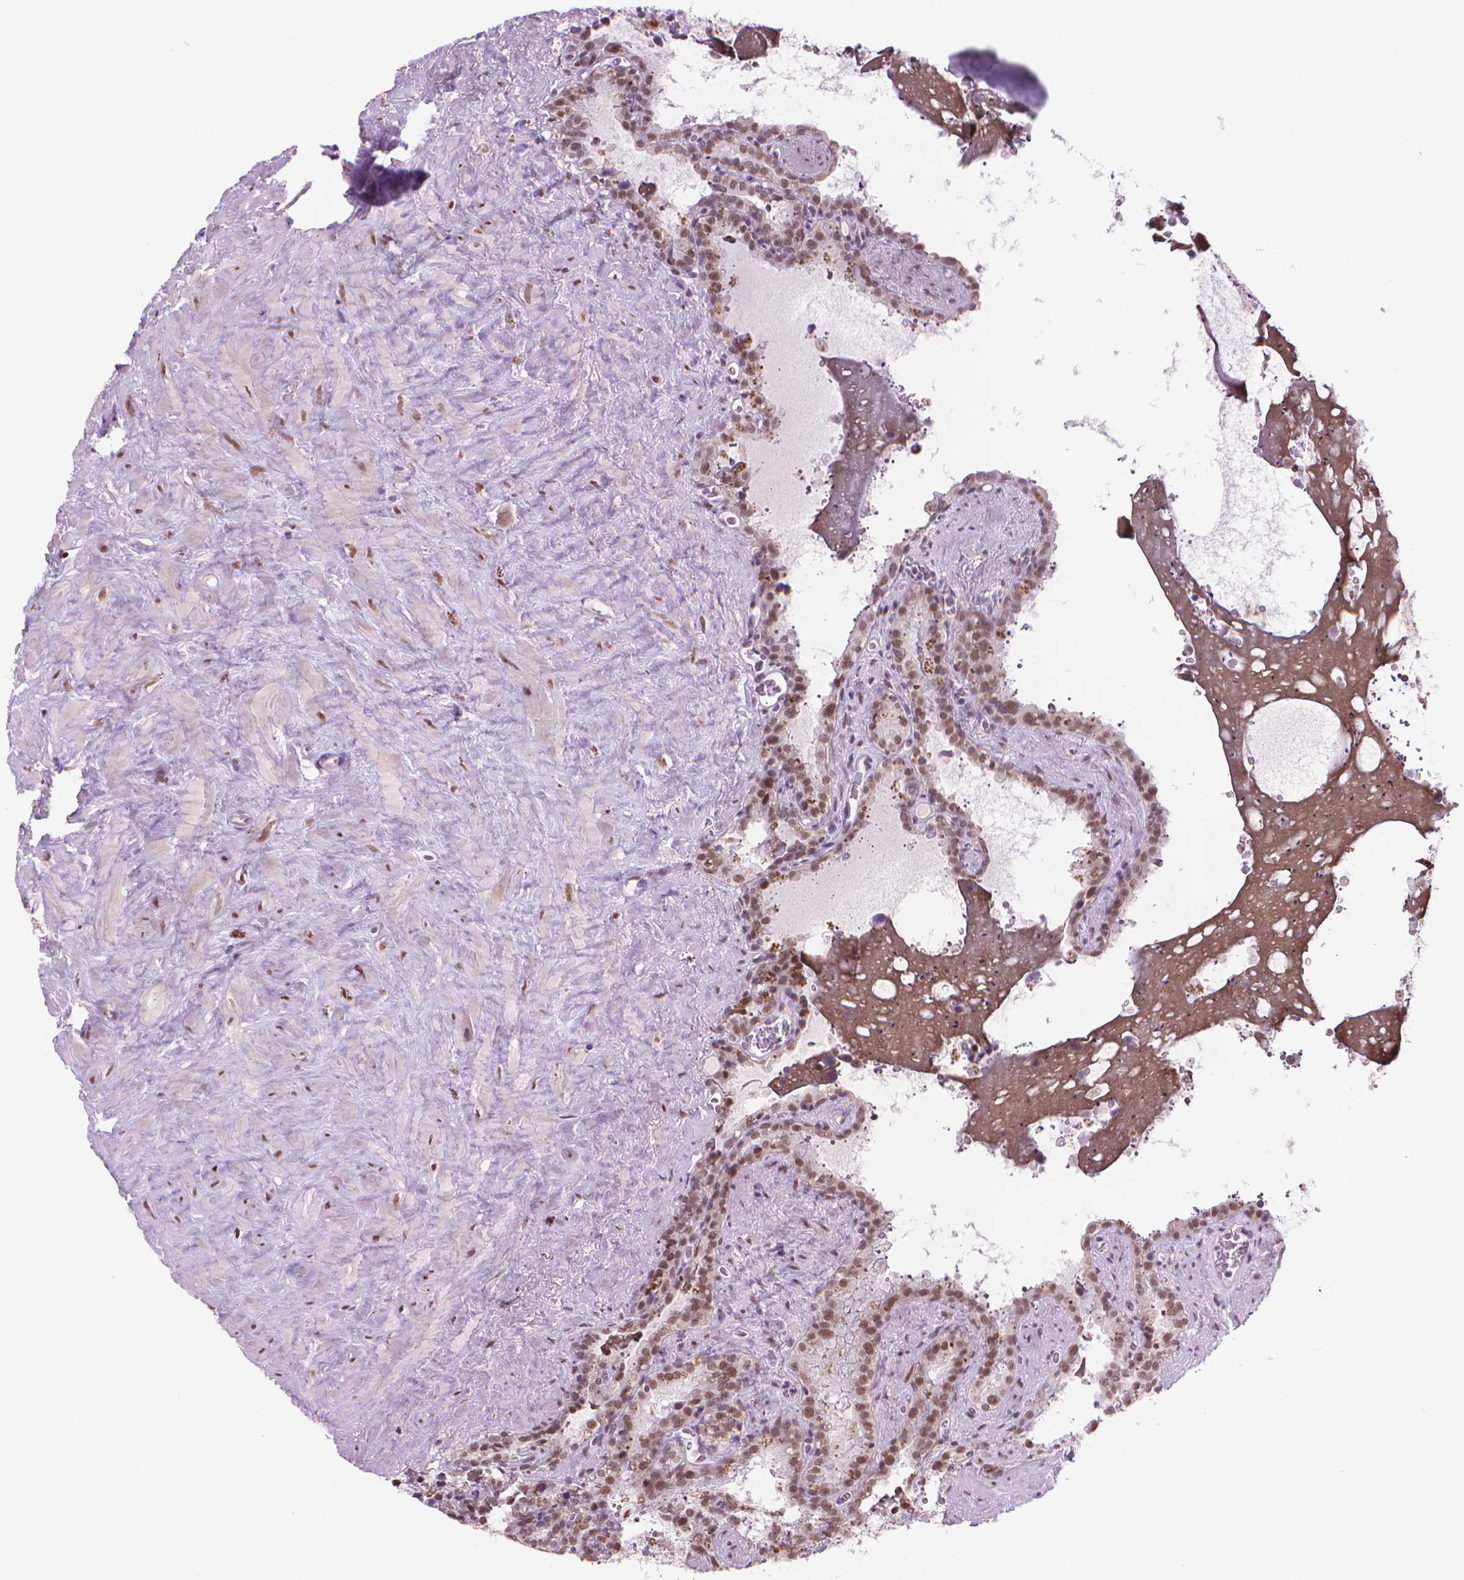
{"staining": {"intensity": "moderate", "quantity": ">75%", "location": "nuclear"}, "tissue": "seminal vesicle", "cell_type": "Glandular cells", "image_type": "normal", "snomed": [{"axis": "morphology", "description": "Normal tissue, NOS"}, {"axis": "topography", "description": "Prostate"}, {"axis": "topography", "description": "Seminal veicle"}], "caption": "Protein analysis of benign seminal vesicle reveals moderate nuclear staining in about >75% of glandular cells. Using DAB (3,3'-diaminobenzidine) (brown) and hematoxylin (blue) stains, captured at high magnification using brightfield microscopy.", "gene": "POLR3D", "patient": {"sex": "male", "age": 71}}